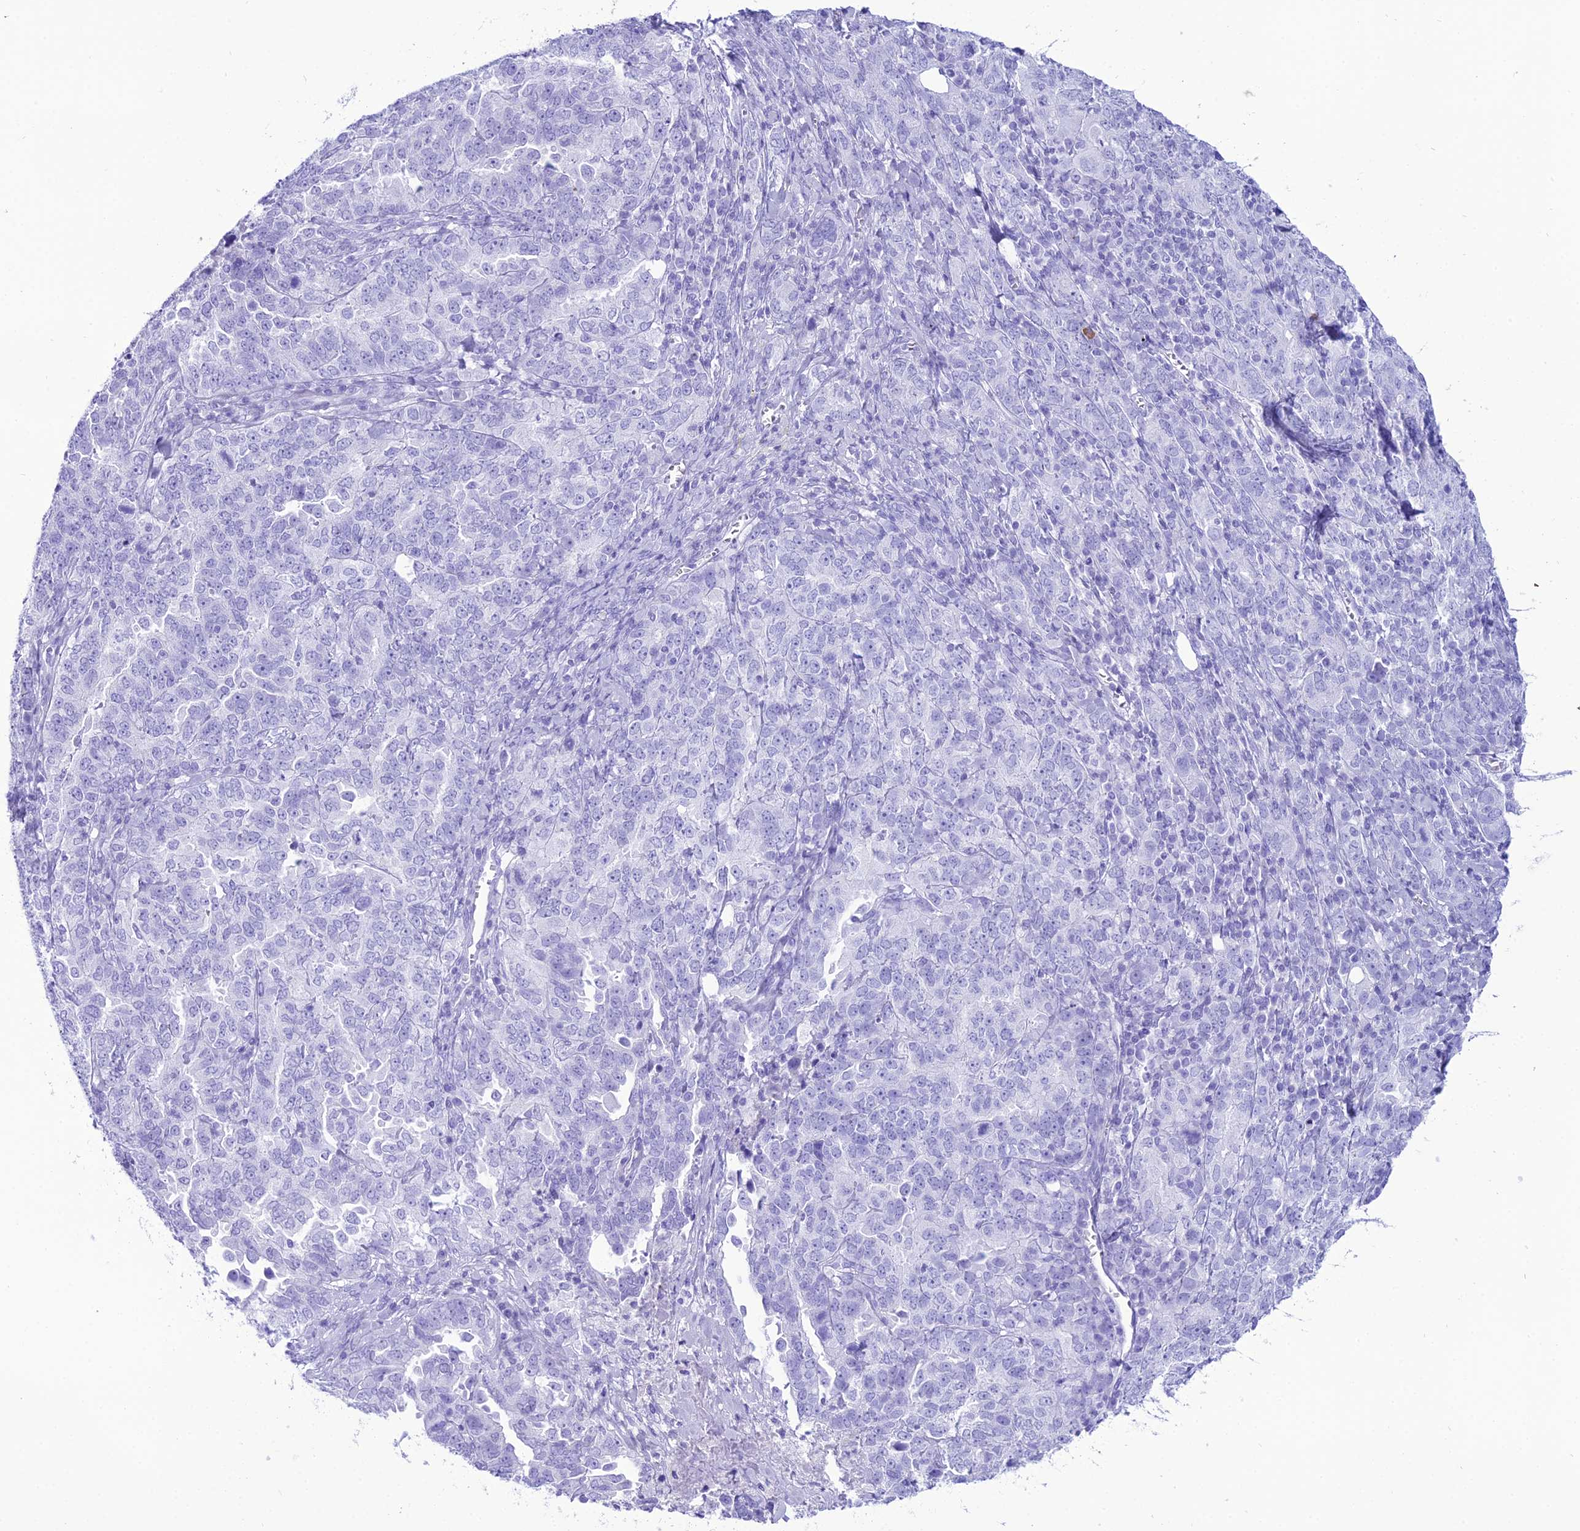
{"staining": {"intensity": "negative", "quantity": "none", "location": "none"}, "tissue": "ovarian cancer", "cell_type": "Tumor cells", "image_type": "cancer", "snomed": [{"axis": "morphology", "description": "Carcinoma, endometroid"}, {"axis": "topography", "description": "Ovary"}], "caption": "The histopathology image displays no significant positivity in tumor cells of ovarian cancer (endometroid carcinoma).", "gene": "PNMA5", "patient": {"sex": "female", "age": 62}}